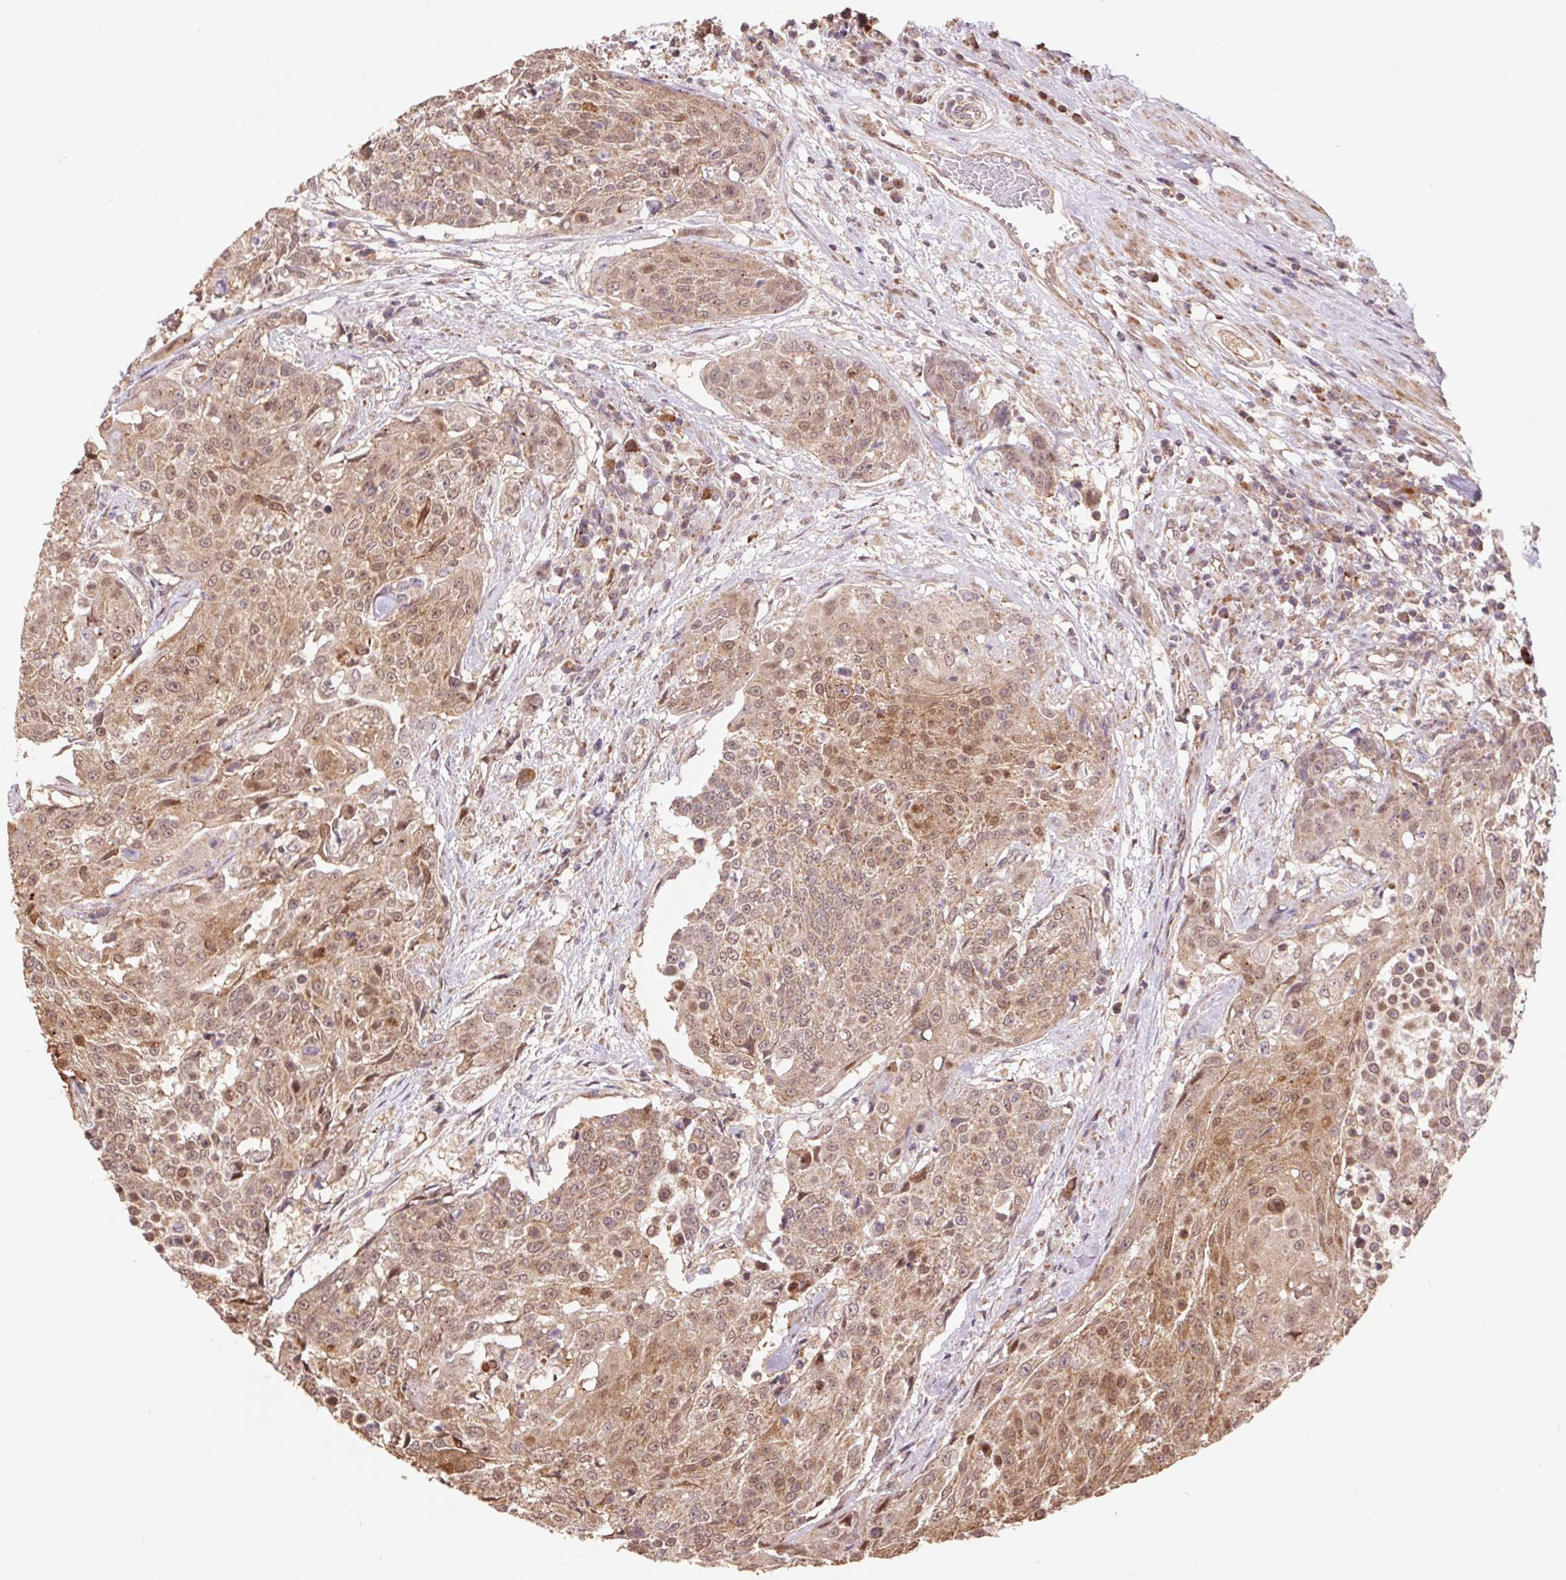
{"staining": {"intensity": "moderate", "quantity": ">75%", "location": "cytoplasmic/membranous,nuclear"}, "tissue": "urothelial cancer", "cell_type": "Tumor cells", "image_type": "cancer", "snomed": [{"axis": "morphology", "description": "Urothelial carcinoma, High grade"}, {"axis": "topography", "description": "Urinary bladder"}], "caption": "This photomicrograph exhibits IHC staining of urothelial cancer, with medium moderate cytoplasmic/membranous and nuclear positivity in approximately >75% of tumor cells.", "gene": "PDHA1", "patient": {"sex": "female", "age": 63}}